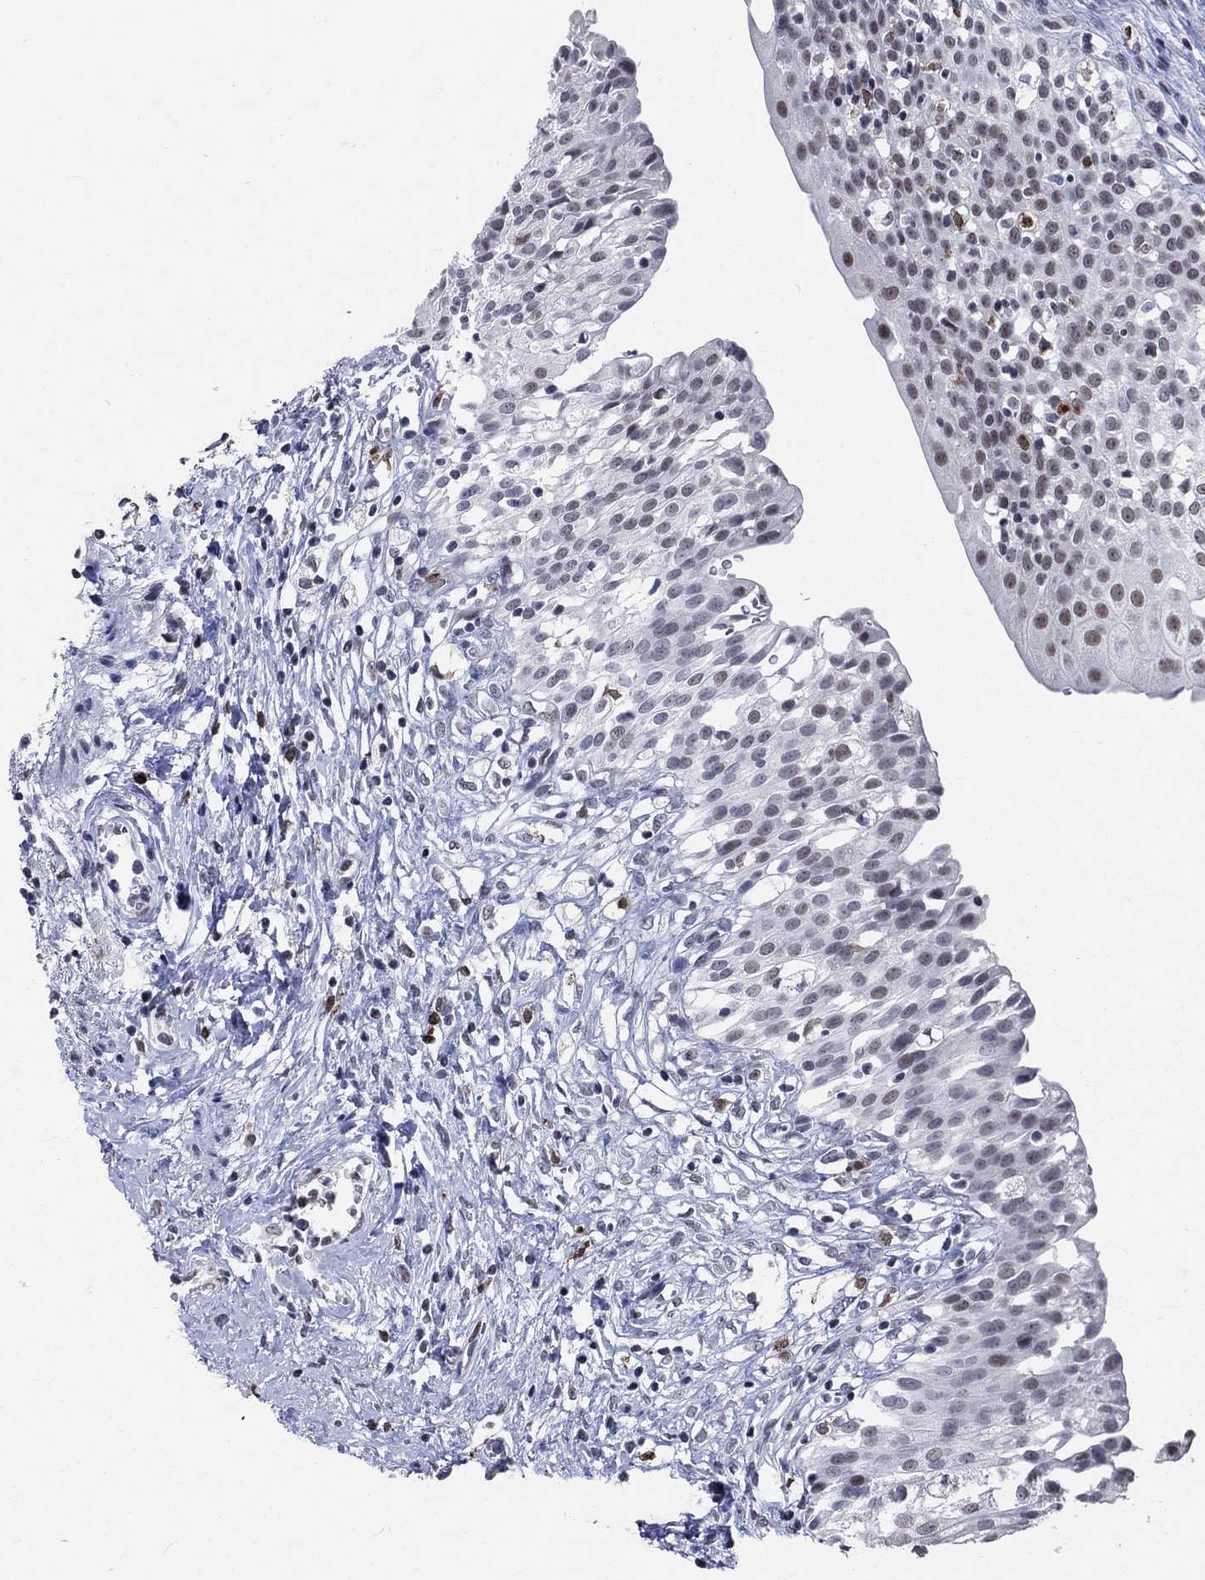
{"staining": {"intensity": "moderate", "quantity": "25%-75%", "location": "nuclear"}, "tissue": "urinary bladder", "cell_type": "Urothelial cells", "image_type": "normal", "snomed": [{"axis": "morphology", "description": "Normal tissue, NOS"}, {"axis": "topography", "description": "Urinary bladder"}], "caption": "Normal urinary bladder shows moderate nuclear staining in about 25%-75% of urothelial cells, visualized by immunohistochemistry.", "gene": "HCFC1", "patient": {"sex": "male", "age": 76}}